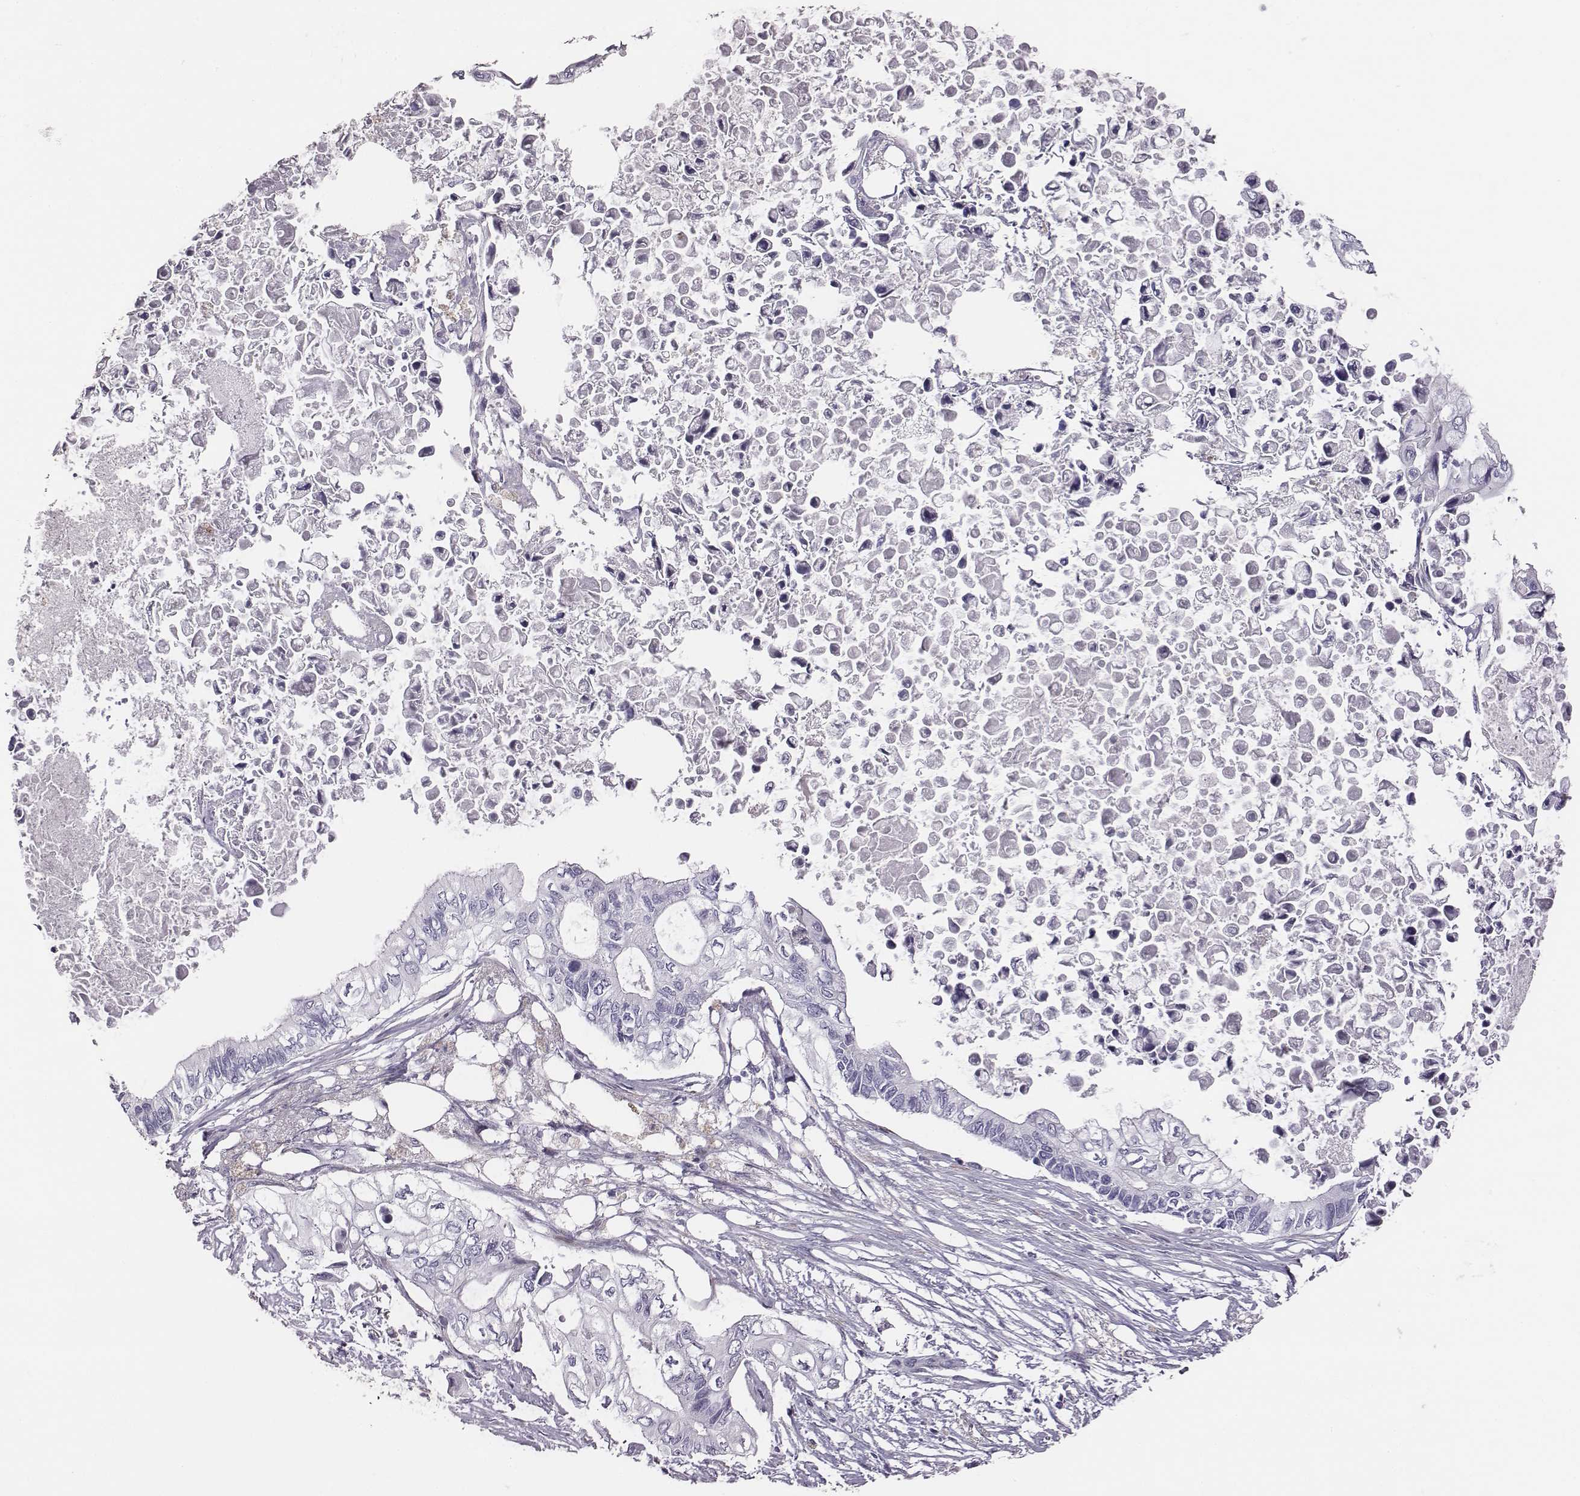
{"staining": {"intensity": "negative", "quantity": "none", "location": "none"}, "tissue": "pancreatic cancer", "cell_type": "Tumor cells", "image_type": "cancer", "snomed": [{"axis": "morphology", "description": "Adenocarcinoma, NOS"}, {"axis": "topography", "description": "Pancreas"}], "caption": "There is no significant positivity in tumor cells of pancreatic cancer. Nuclei are stained in blue.", "gene": "GUCA1A", "patient": {"sex": "female", "age": 63}}